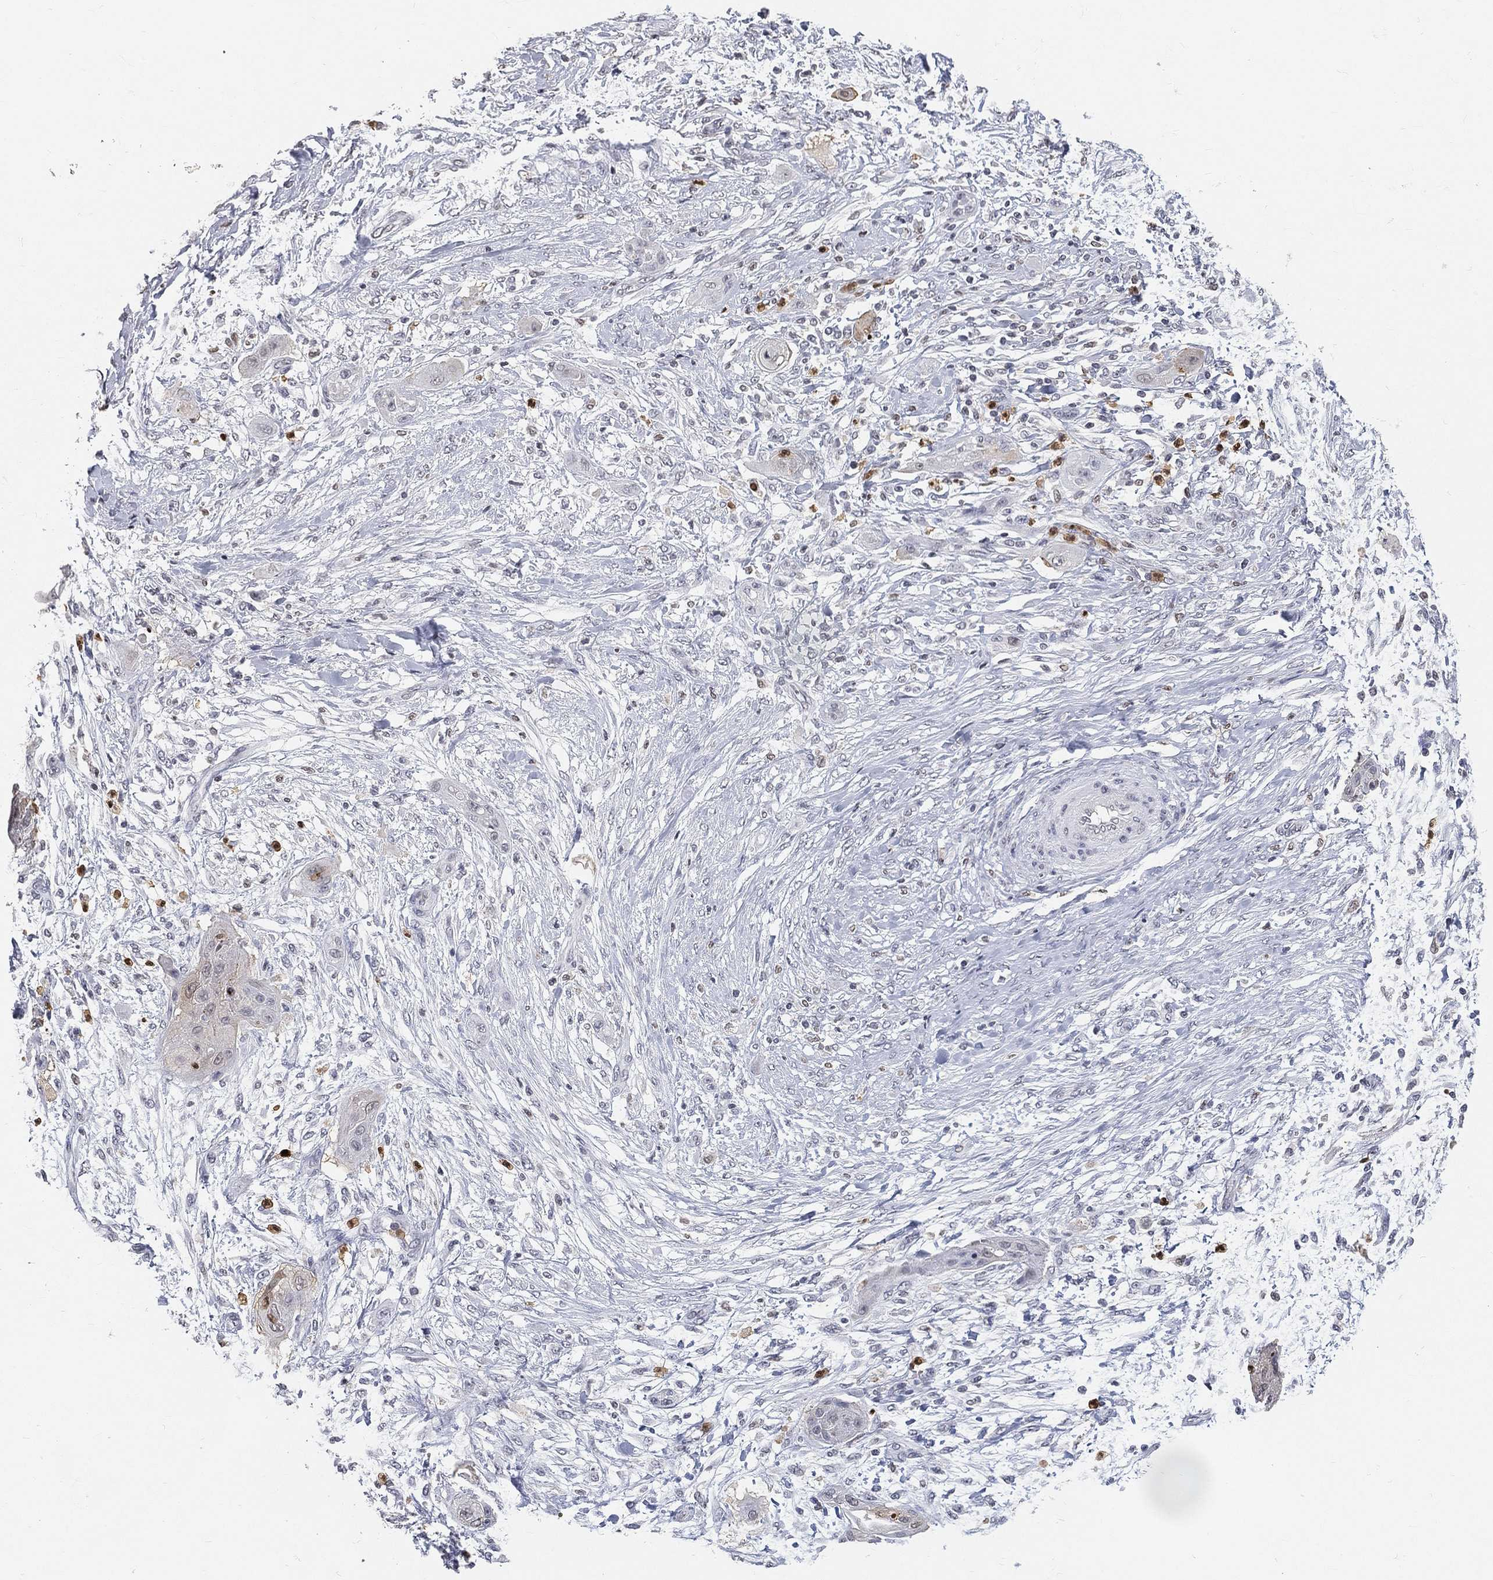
{"staining": {"intensity": "negative", "quantity": "none", "location": "none"}, "tissue": "skin cancer", "cell_type": "Tumor cells", "image_type": "cancer", "snomed": [{"axis": "morphology", "description": "Squamous cell carcinoma, NOS"}, {"axis": "topography", "description": "Skin"}], "caption": "Immunohistochemistry (IHC) micrograph of squamous cell carcinoma (skin) stained for a protein (brown), which demonstrates no positivity in tumor cells.", "gene": "ARG1", "patient": {"sex": "male", "age": 62}}